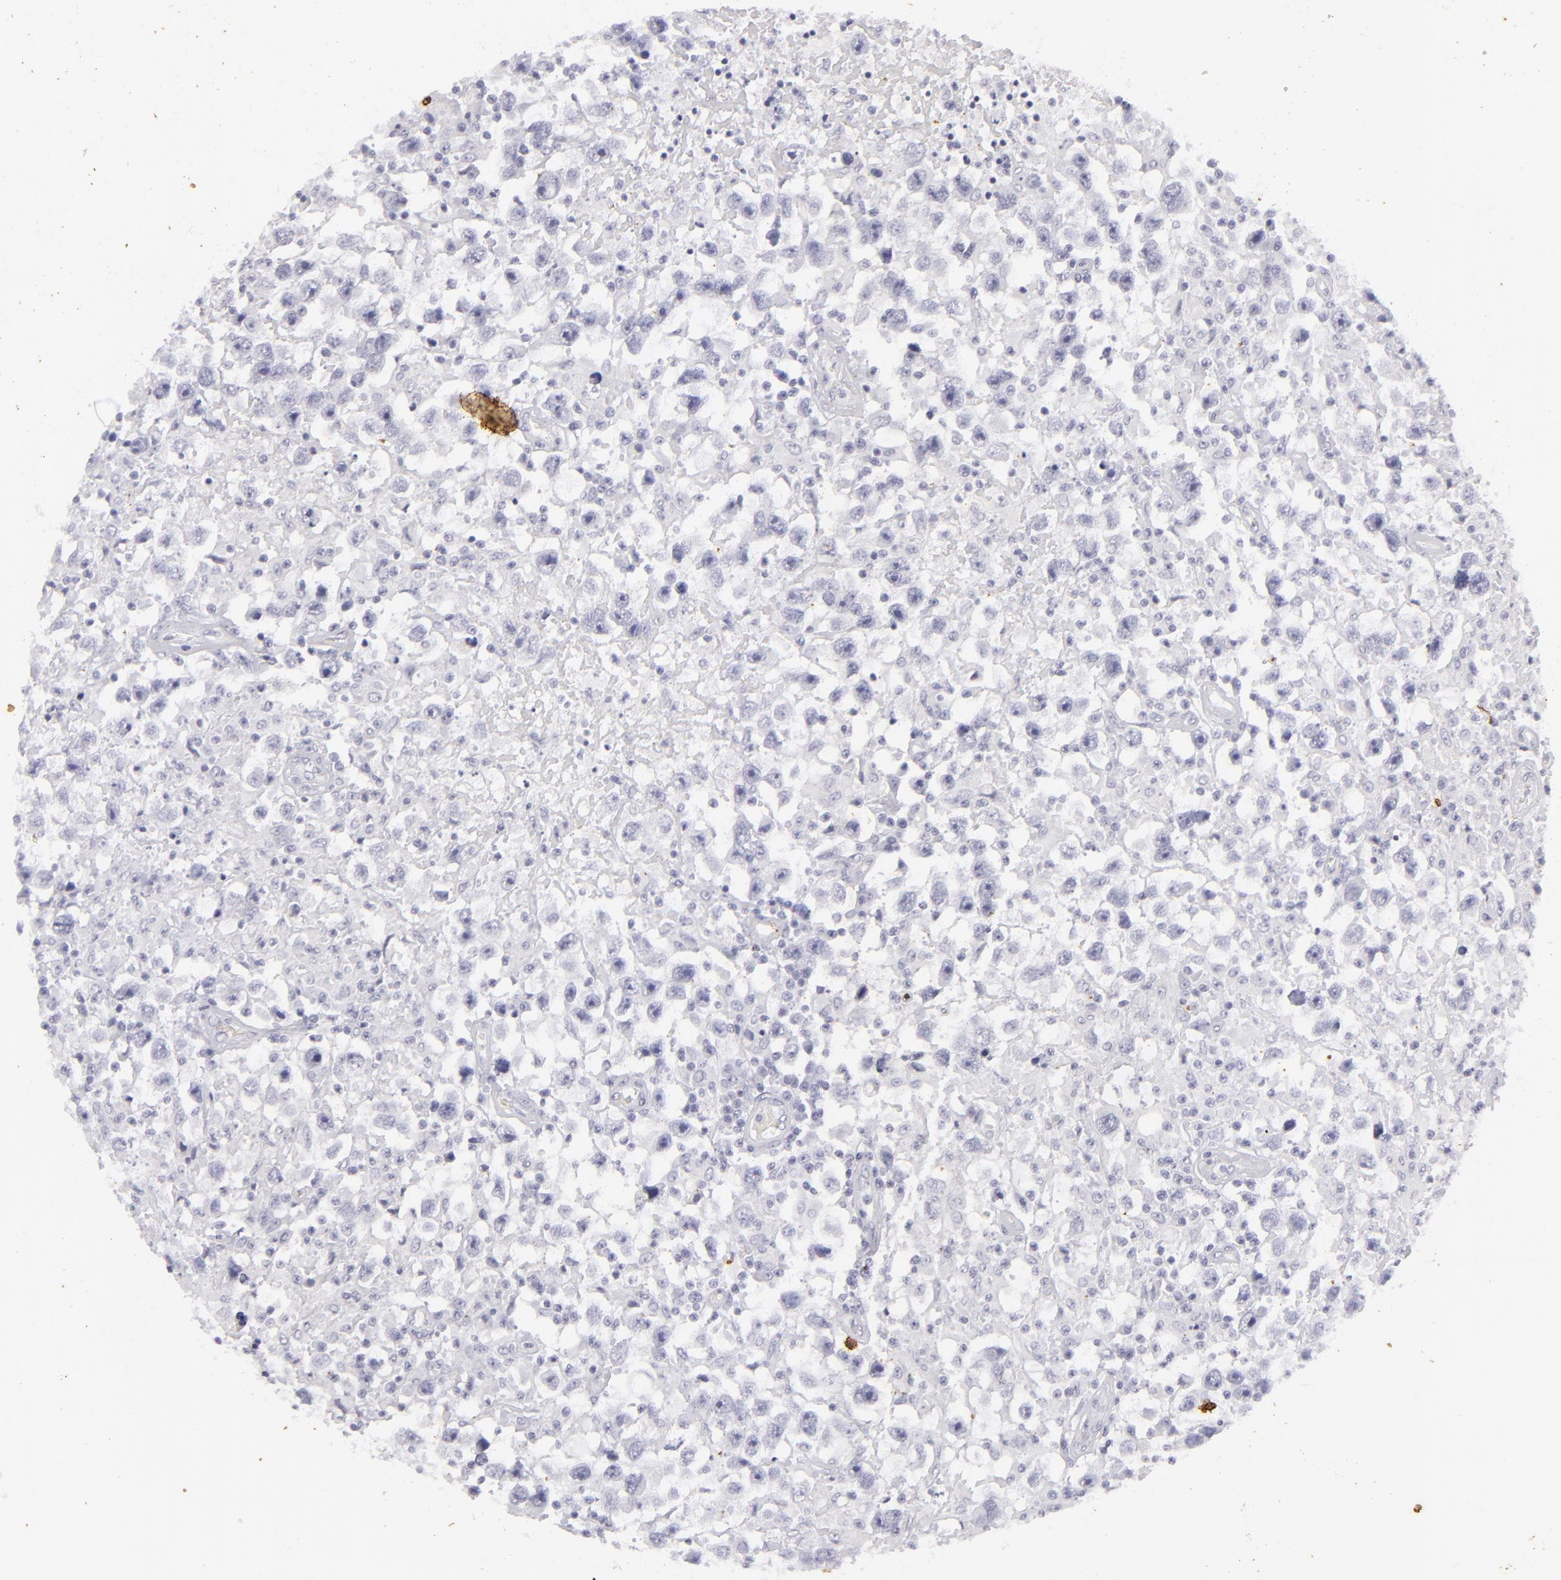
{"staining": {"intensity": "negative", "quantity": "none", "location": "none"}, "tissue": "testis cancer", "cell_type": "Tumor cells", "image_type": "cancer", "snomed": [{"axis": "morphology", "description": "Seminoma, NOS"}, {"axis": "topography", "description": "Testis"}], "caption": "Histopathology image shows no protein expression in tumor cells of testis cancer tissue.", "gene": "KRT1", "patient": {"sex": "male", "age": 34}}